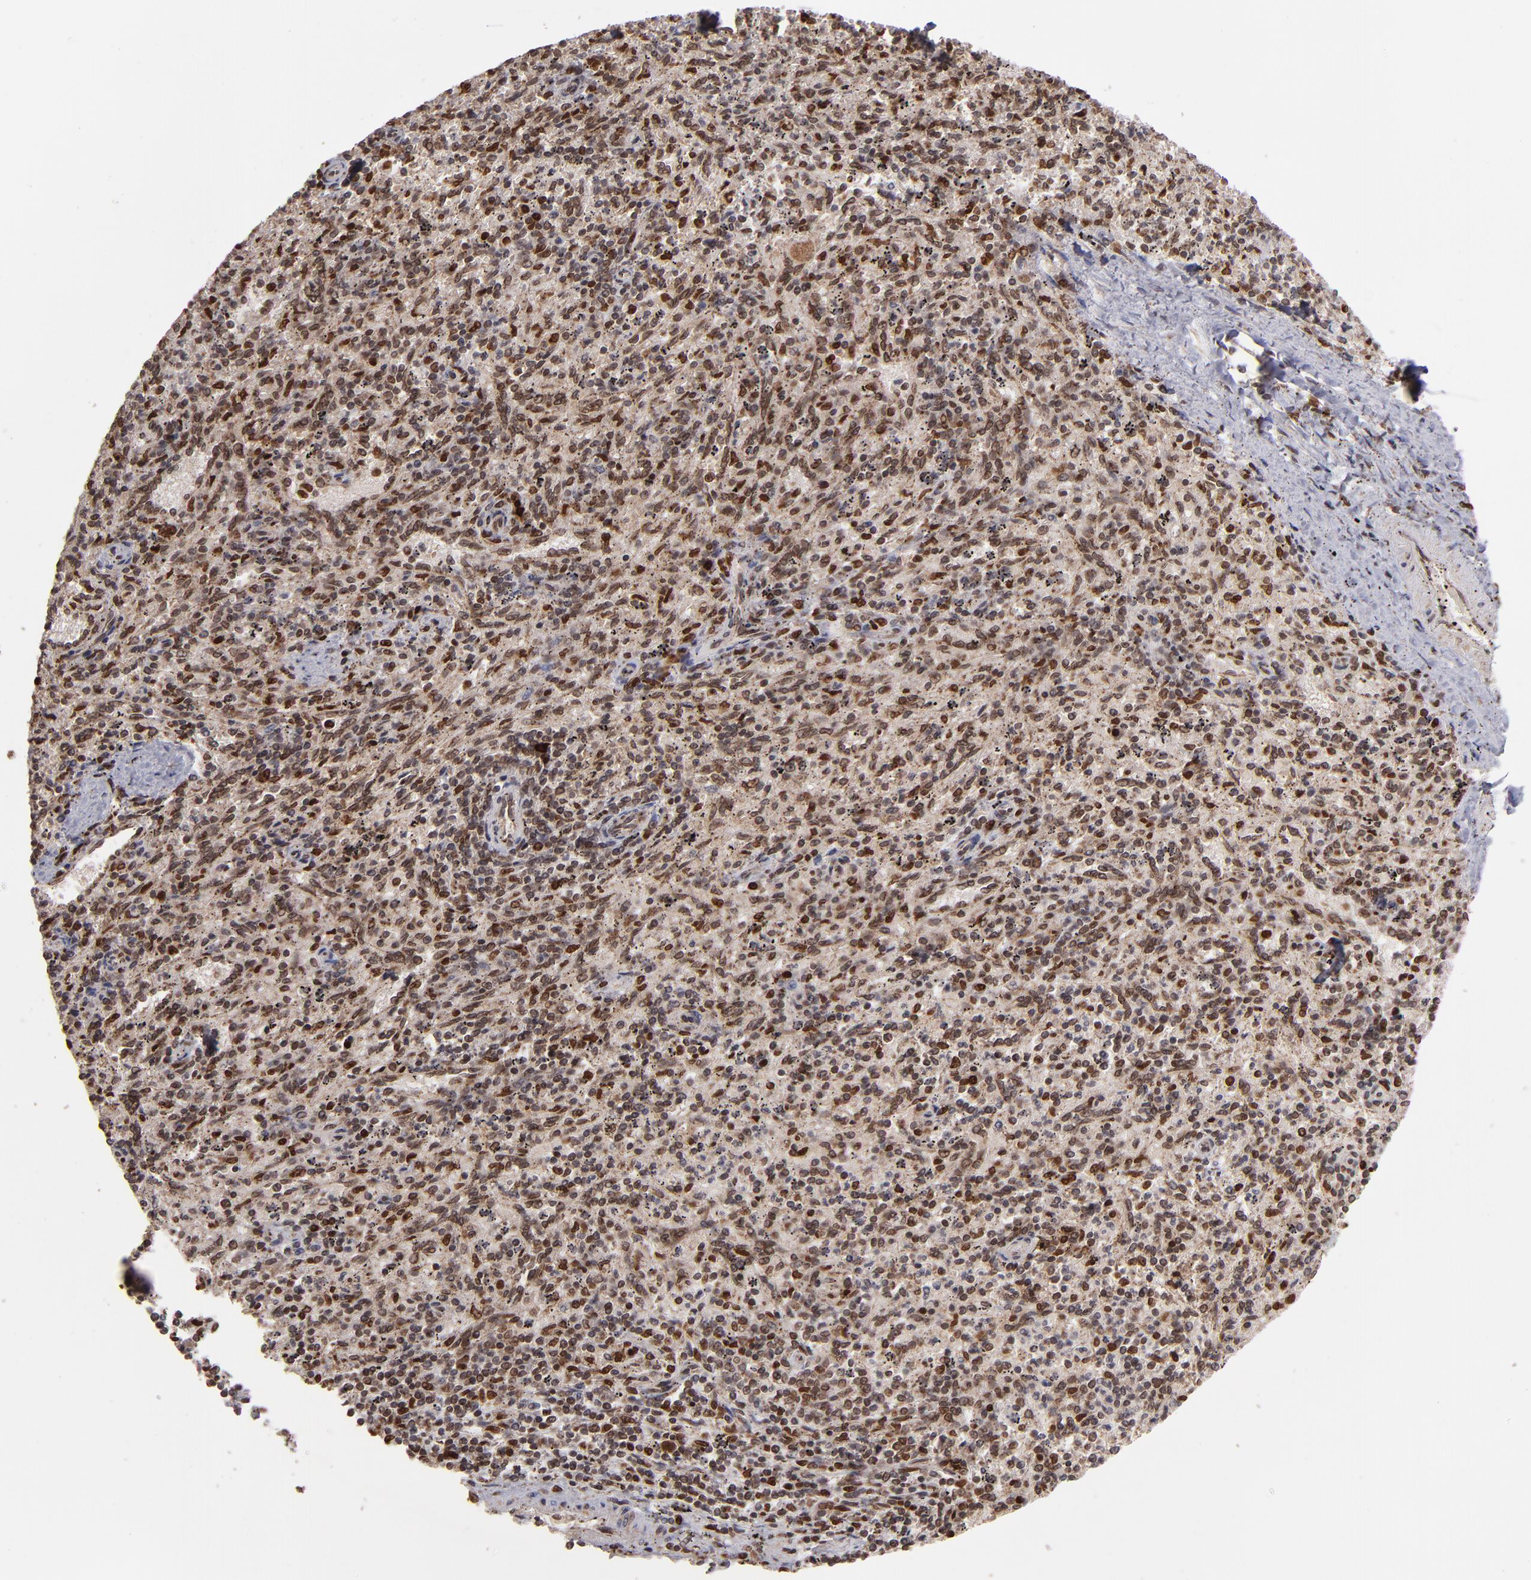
{"staining": {"intensity": "moderate", "quantity": "25%-75%", "location": "nuclear"}, "tissue": "spleen", "cell_type": "Cells in red pulp", "image_type": "normal", "snomed": [{"axis": "morphology", "description": "Normal tissue, NOS"}, {"axis": "topography", "description": "Spleen"}], "caption": "Protein expression analysis of normal spleen demonstrates moderate nuclear positivity in about 25%-75% of cells in red pulp.", "gene": "TOP1MT", "patient": {"sex": "female", "age": 10}}